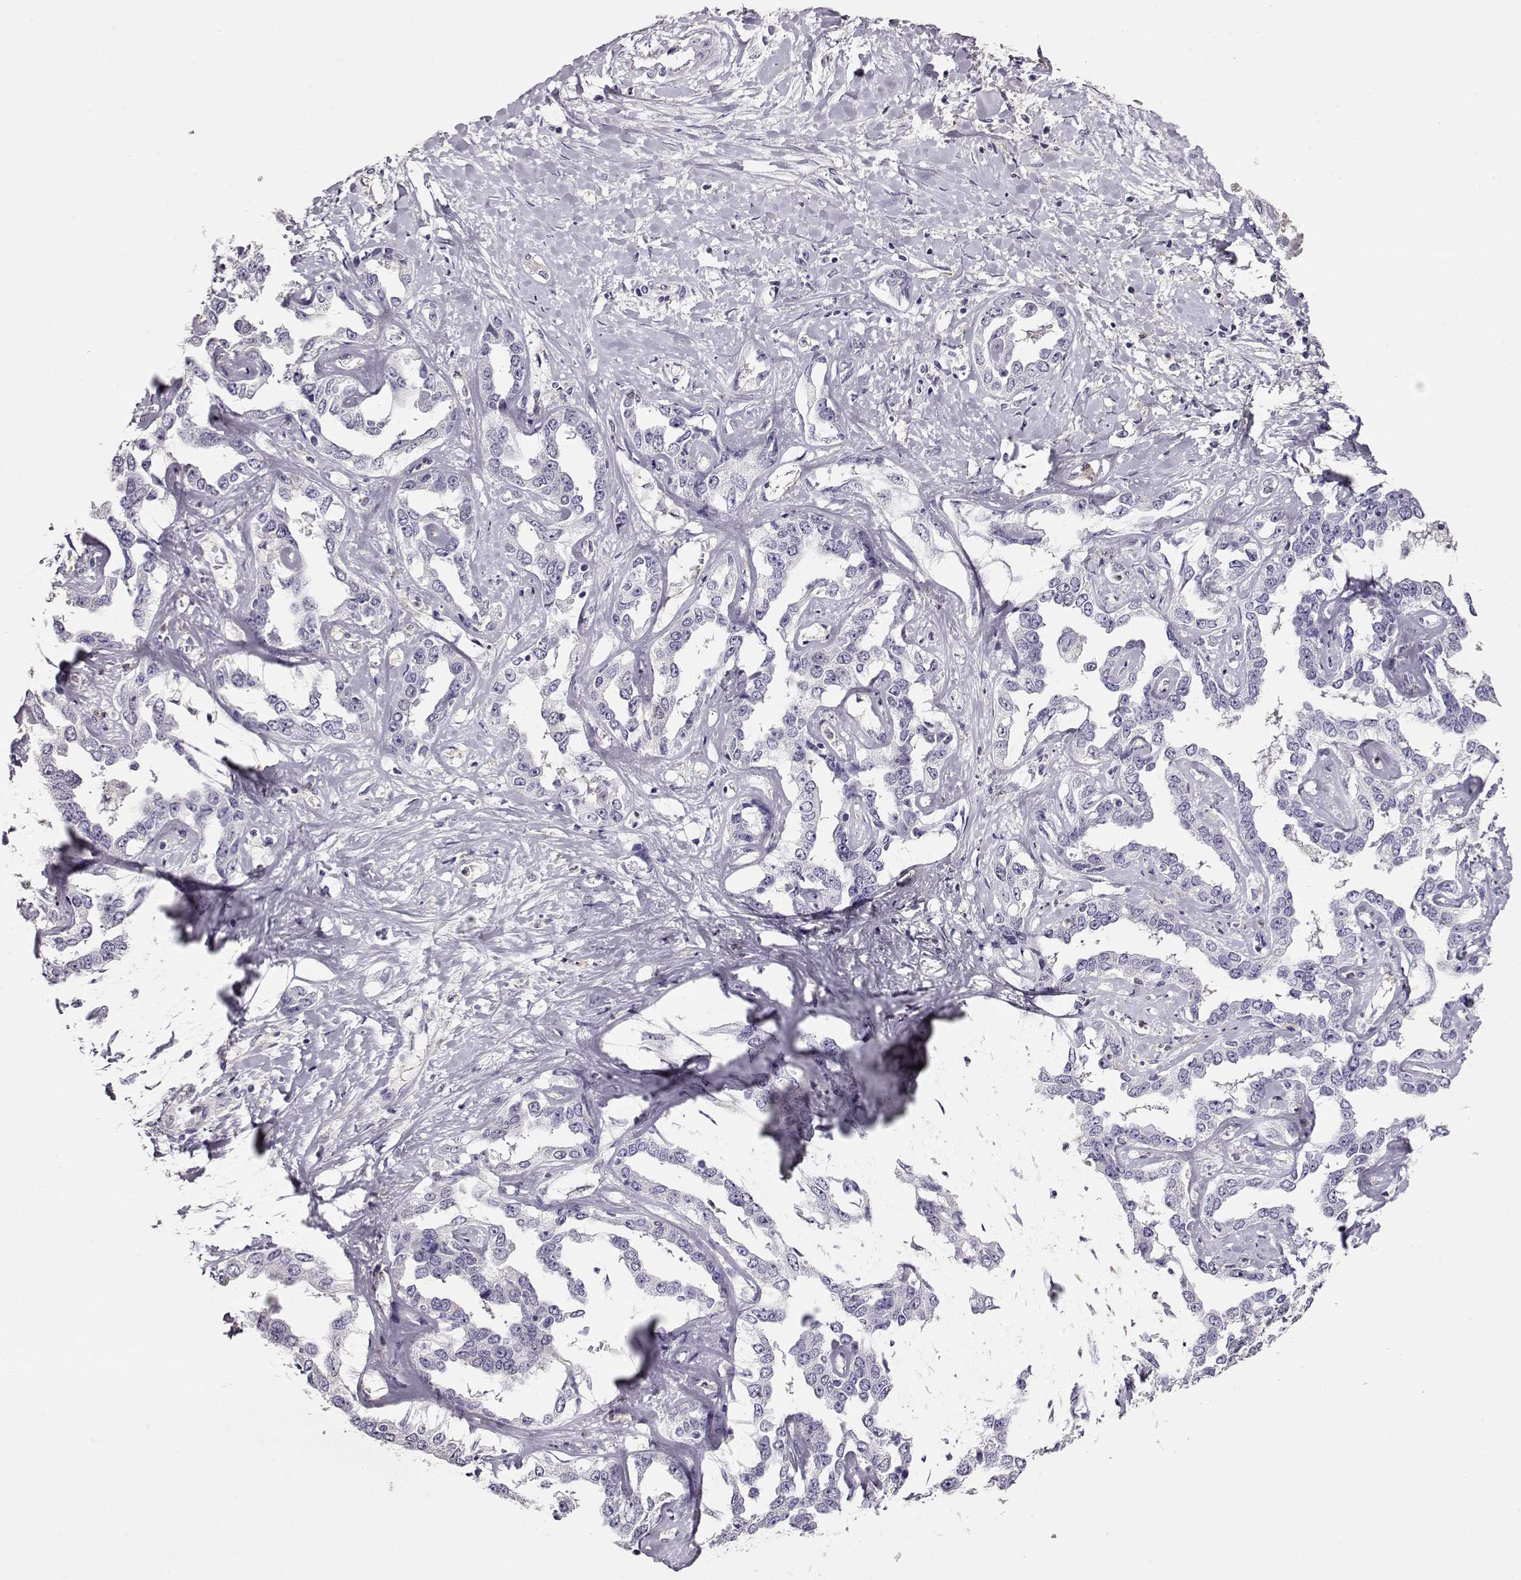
{"staining": {"intensity": "negative", "quantity": "none", "location": "none"}, "tissue": "liver cancer", "cell_type": "Tumor cells", "image_type": "cancer", "snomed": [{"axis": "morphology", "description": "Cholangiocarcinoma"}, {"axis": "topography", "description": "Liver"}], "caption": "Cholangiocarcinoma (liver) was stained to show a protein in brown. There is no significant staining in tumor cells.", "gene": "CCR8", "patient": {"sex": "male", "age": 59}}